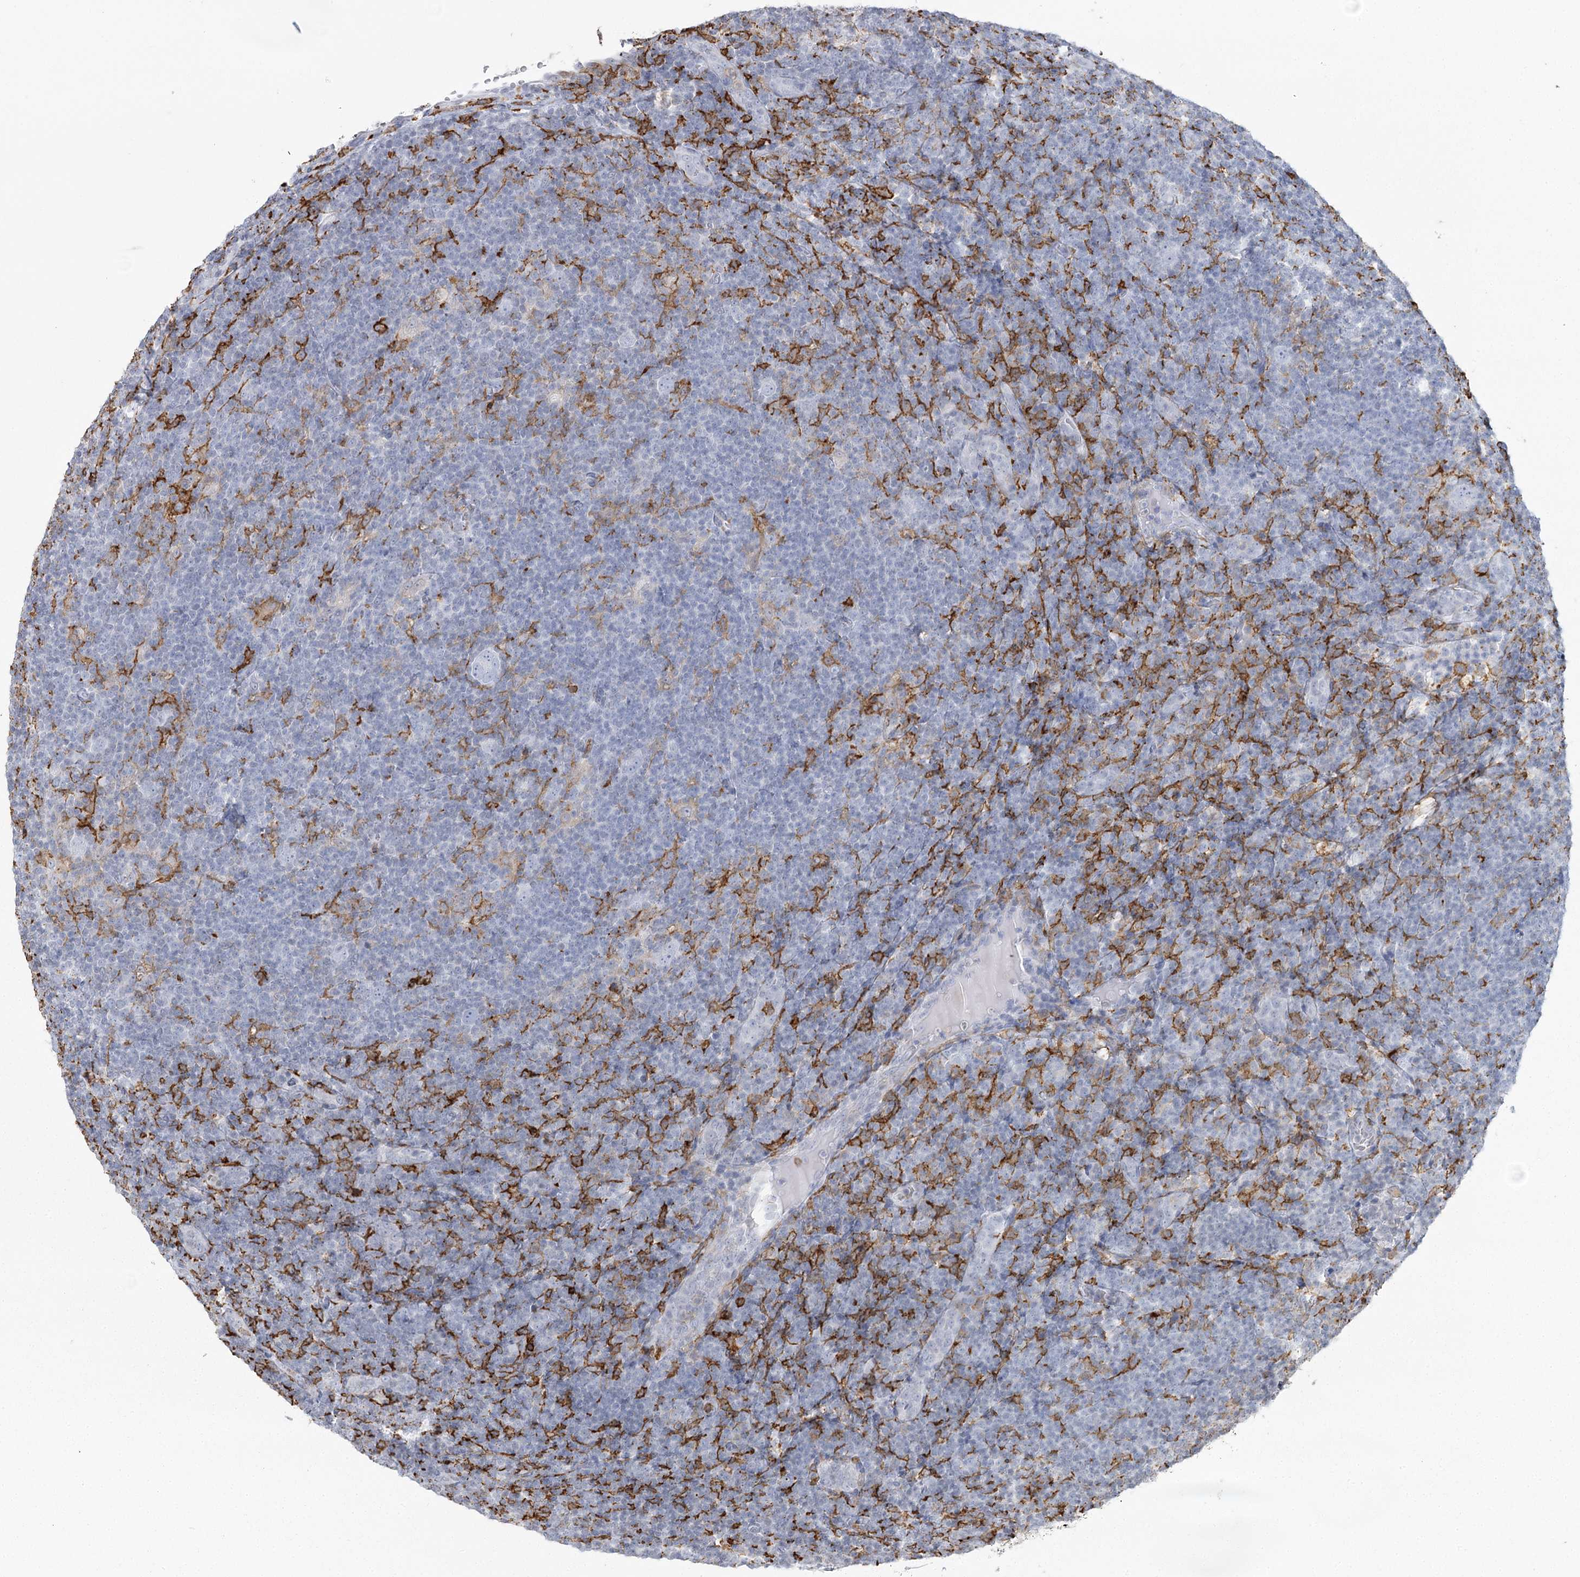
{"staining": {"intensity": "negative", "quantity": "none", "location": "none"}, "tissue": "lymphoma", "cell_type": "Tumor cells", "image_type": "cancer", "snomed": [{"axis": "morphology", "description": "Hodgkin's disease, NOS"}, {"axis": "topography", "description": "Lymph node"}], "caption": "DAB immunohistochemical staining of human lymphoma shows no significant positivity in tumor cells.", "gene": "C11orf1", "patient": {"sex": "female", "age": 57}}